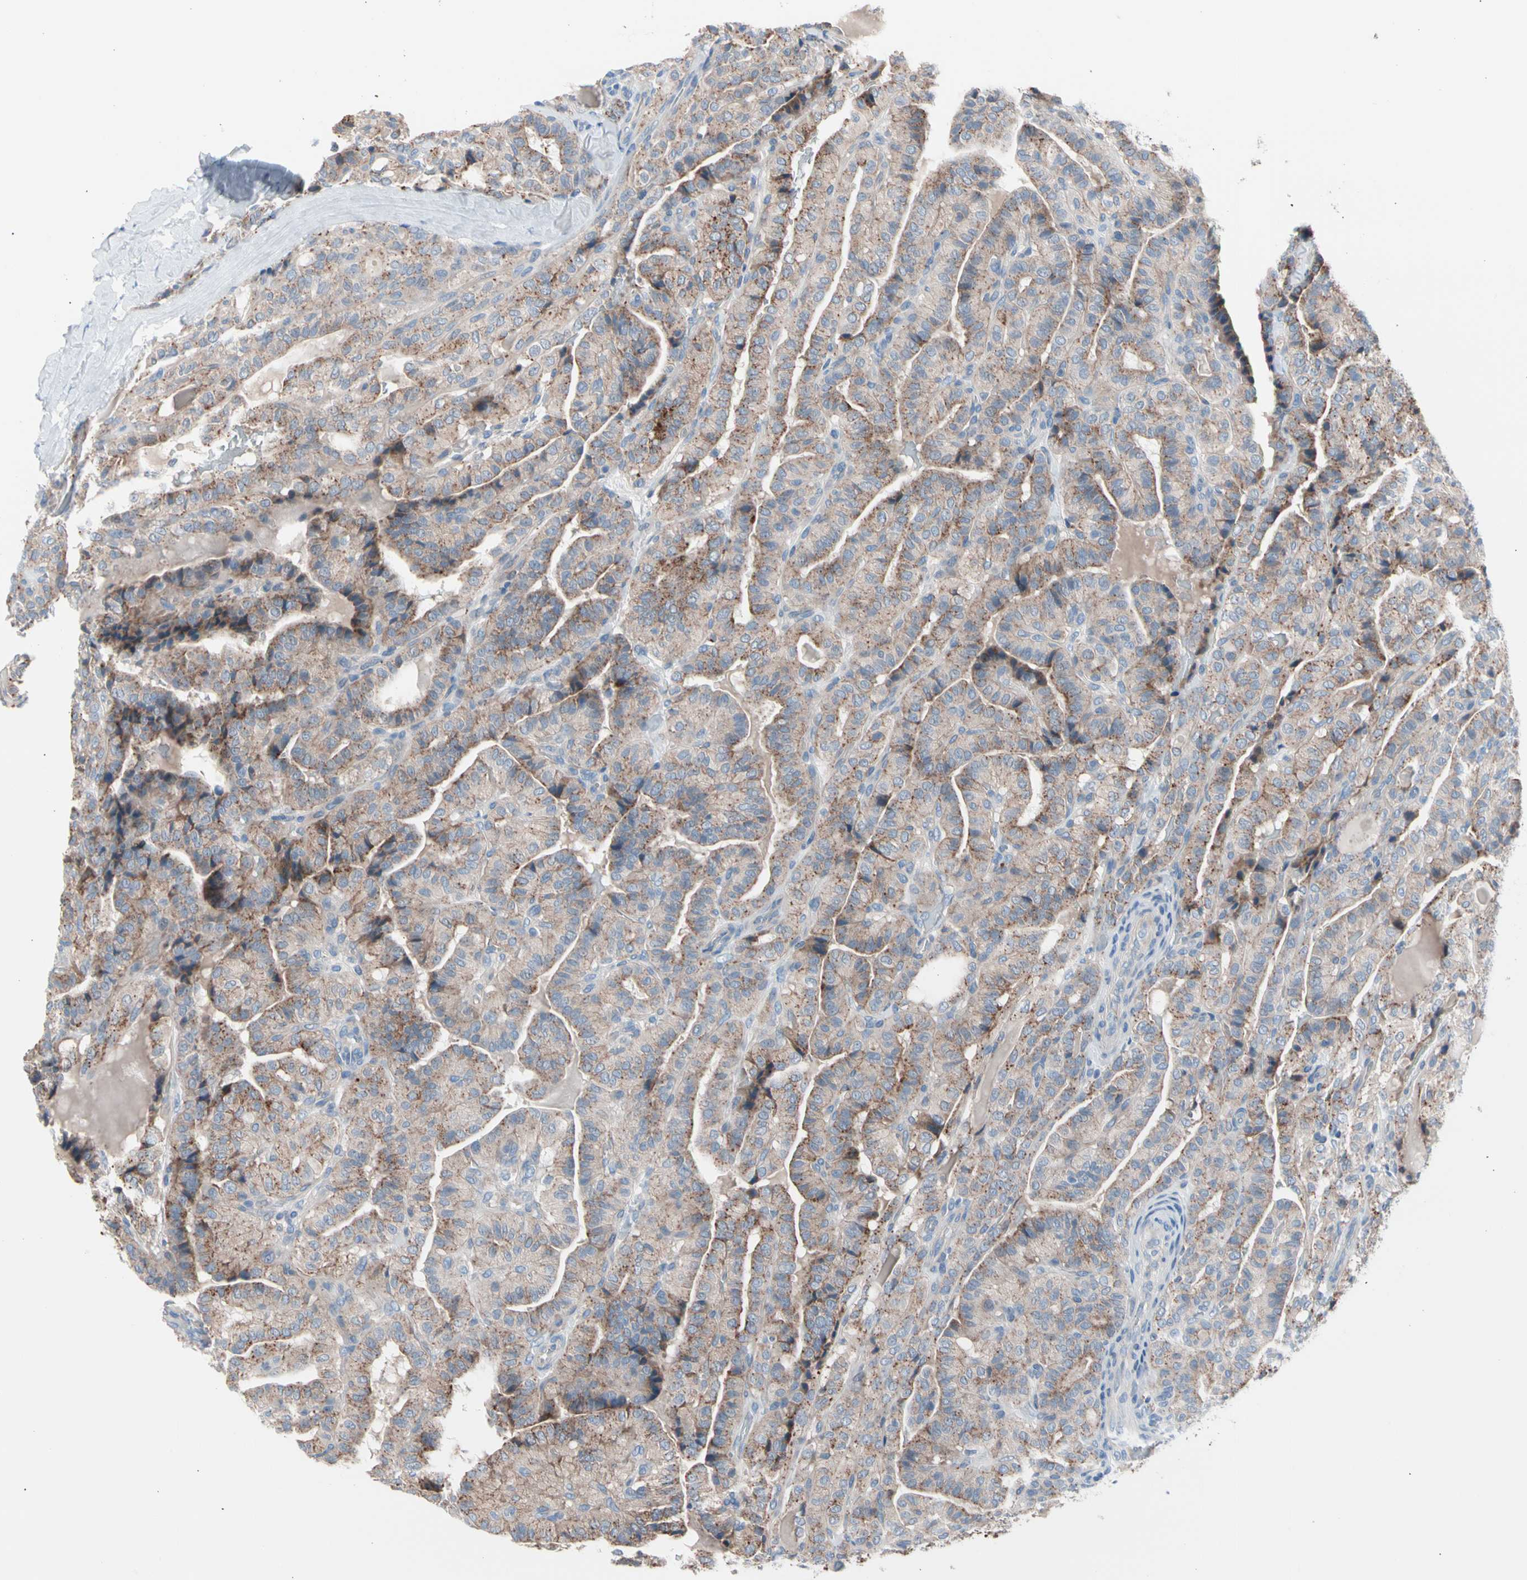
{"staining": {"intensity": "weak", "quantity": ">75%", "location": "cytoplasmic/membranous"}, "tissue": "thyroid cancer", "cell_type": "Tumor cells", "image_type": "cancer", "snomed": [{"axis": "morphology", "description": "Papillary adenocarcinoma, NOS"}, {"axis": "topography", "description": "Thyroid gland"}], "caption": "A brown stain shows weak cytoplasmic/membranous staining of a protein in human thyroid cancer tumor cells.", "gene": "CASQ1", "patient": {"sex": "male", "age": 77}}